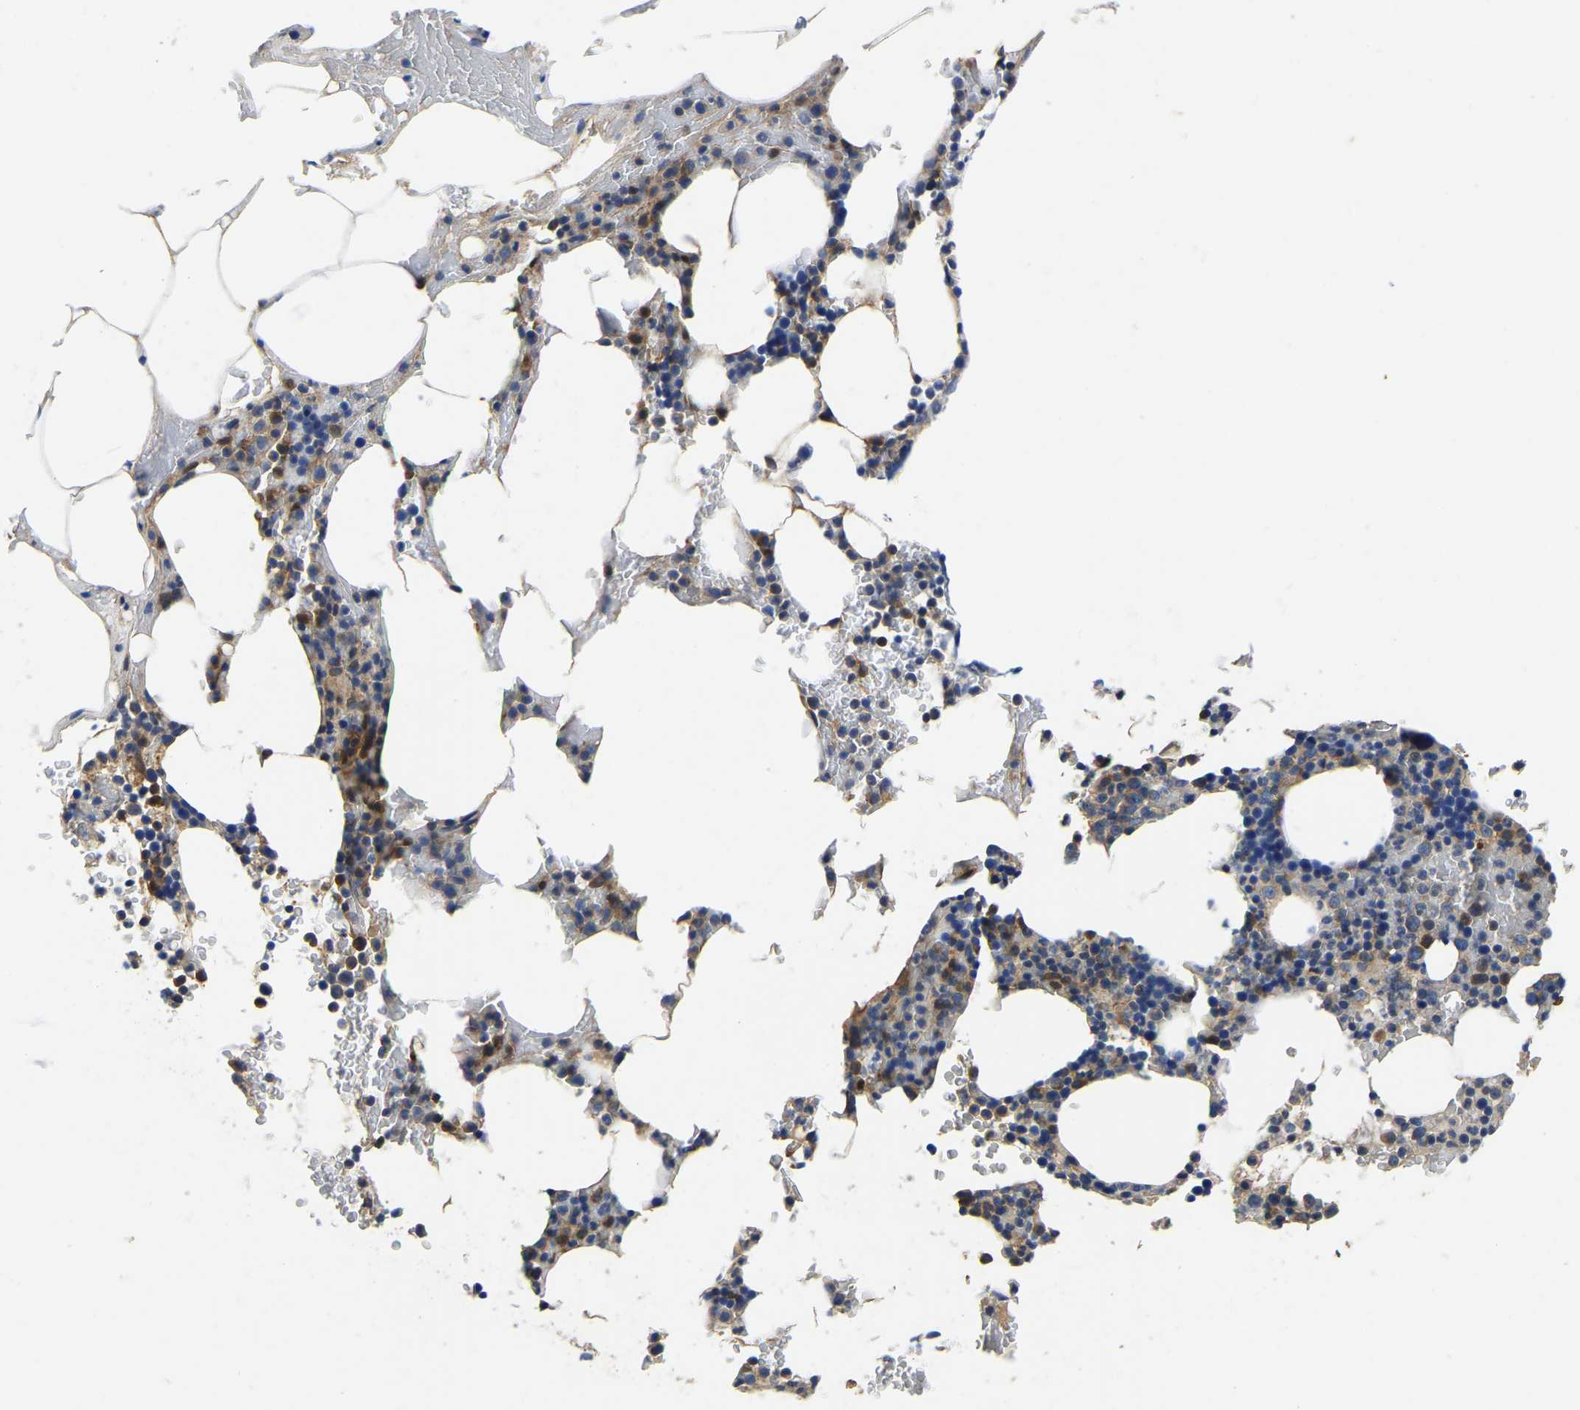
{"staining": {"intensity": "moderate", "quantity": "25%-75%", "location": "cytoplasmic/membranous"}, "tissue": "bone marrow", "cell_type": "Hematopoietic cells", "image_type": "normal", "snomed": [{"axis": "morphology", "description": "Normal tissue, NOS"}, {"axis": "topography", "description": "Bone marrow"}], "caption": "A high-resolution micrograph shows IHC staining of unremarkable bone marrow, which displays moderate cytoplasmic/membranous staining in about 25%-75% of hematopoietic cells.", "gene": "STAT2", "patient": {"sex": "female", "age": 66}}